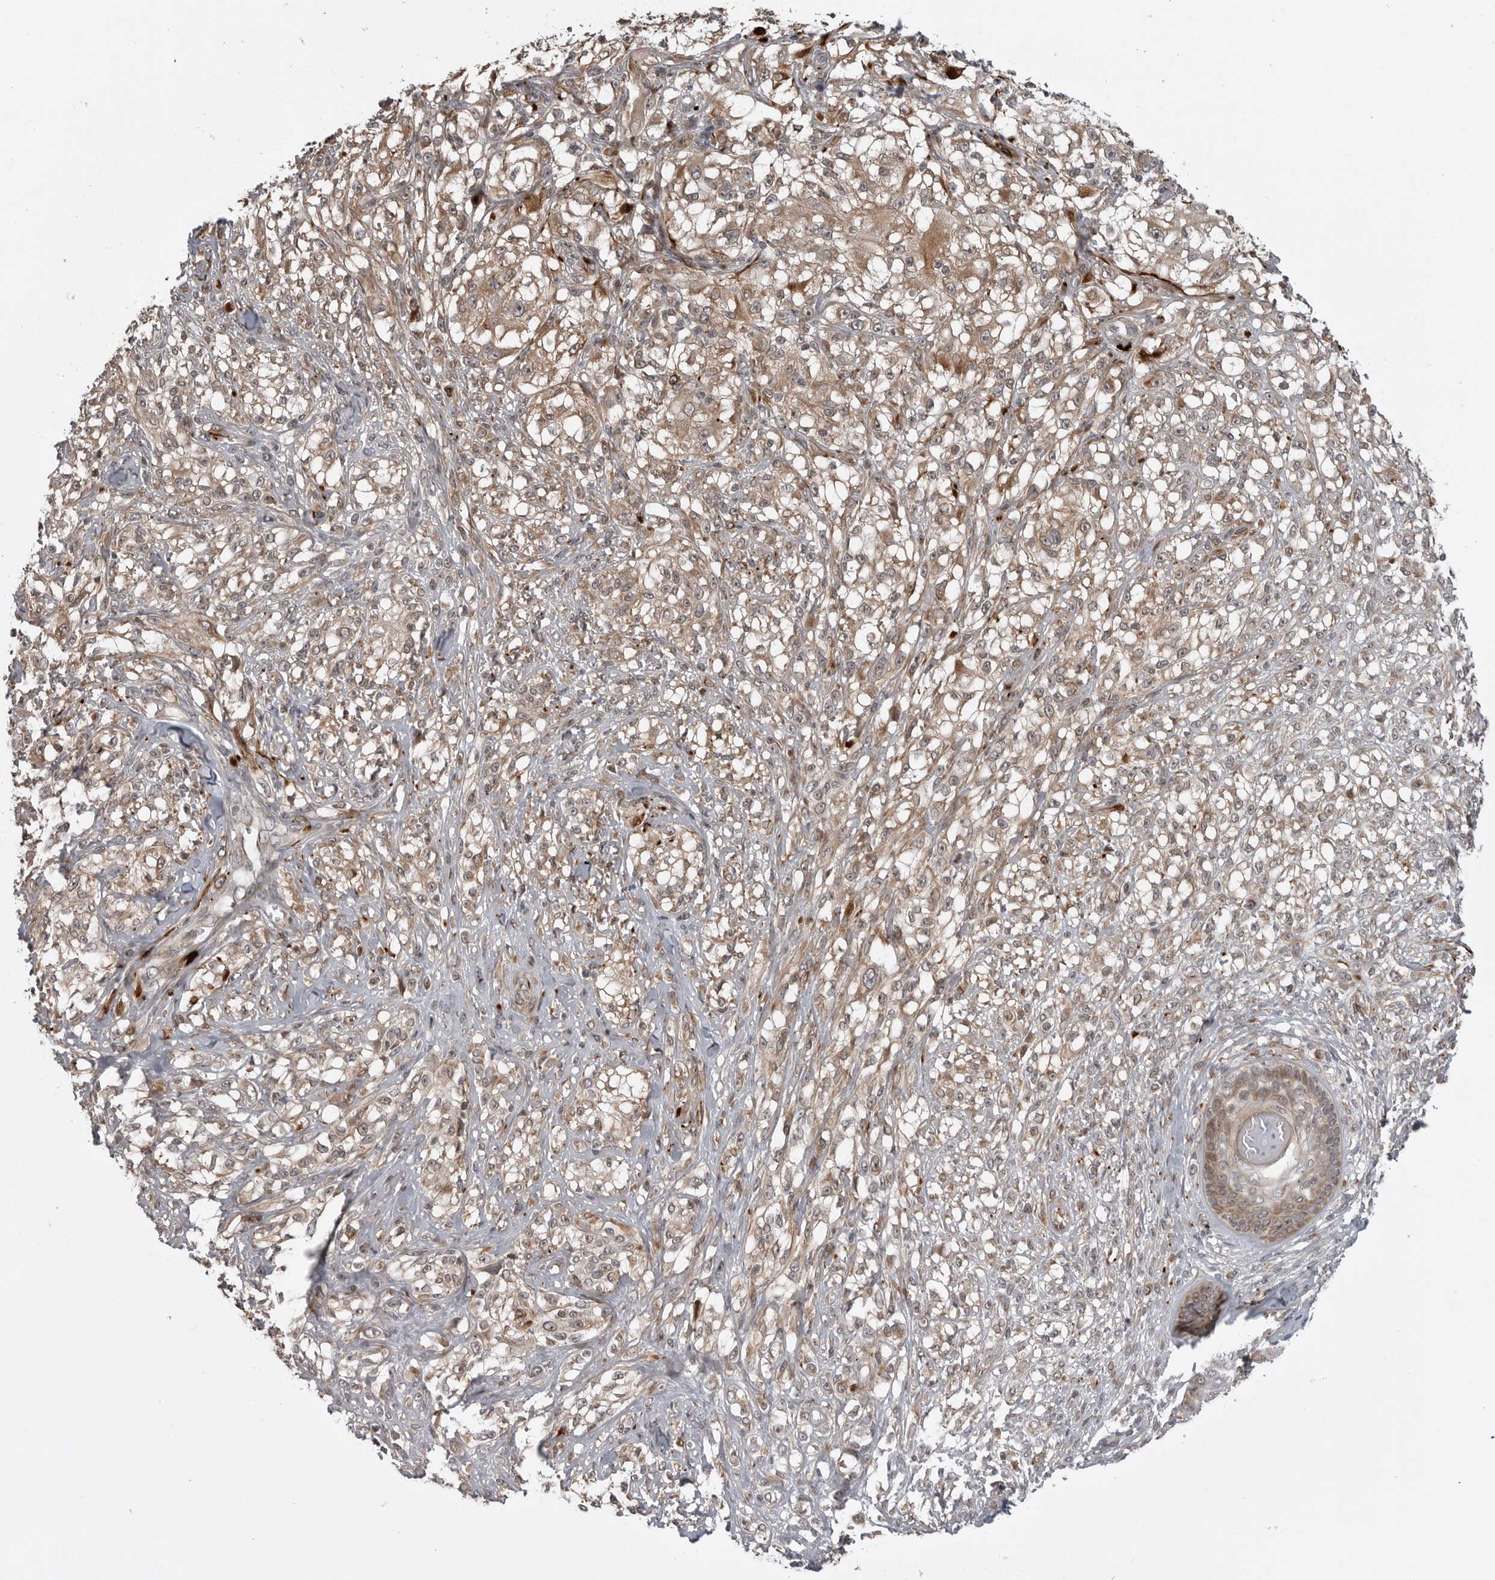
{"staining": {"intensity": "weak", "quantity": ">75%", "location": "cytoplasmic/membranous"}, "tissue": "melanoma", "cell_type": "Tumor cells", "image_type": "cancer", "snomed": [{"axis": "morphology", "description": "Malignant melanoma, NOS"}, {"axis": "topography", "description": "Skin of head"}], "caption": "DAB immunohistochemical staining of melanoma demonstrates weak cytoplasmic/membranous protein positivity in about >75% of tumor cells.", "gene": "FAAP100", "patient": {"sex": "male", "age": 83}}